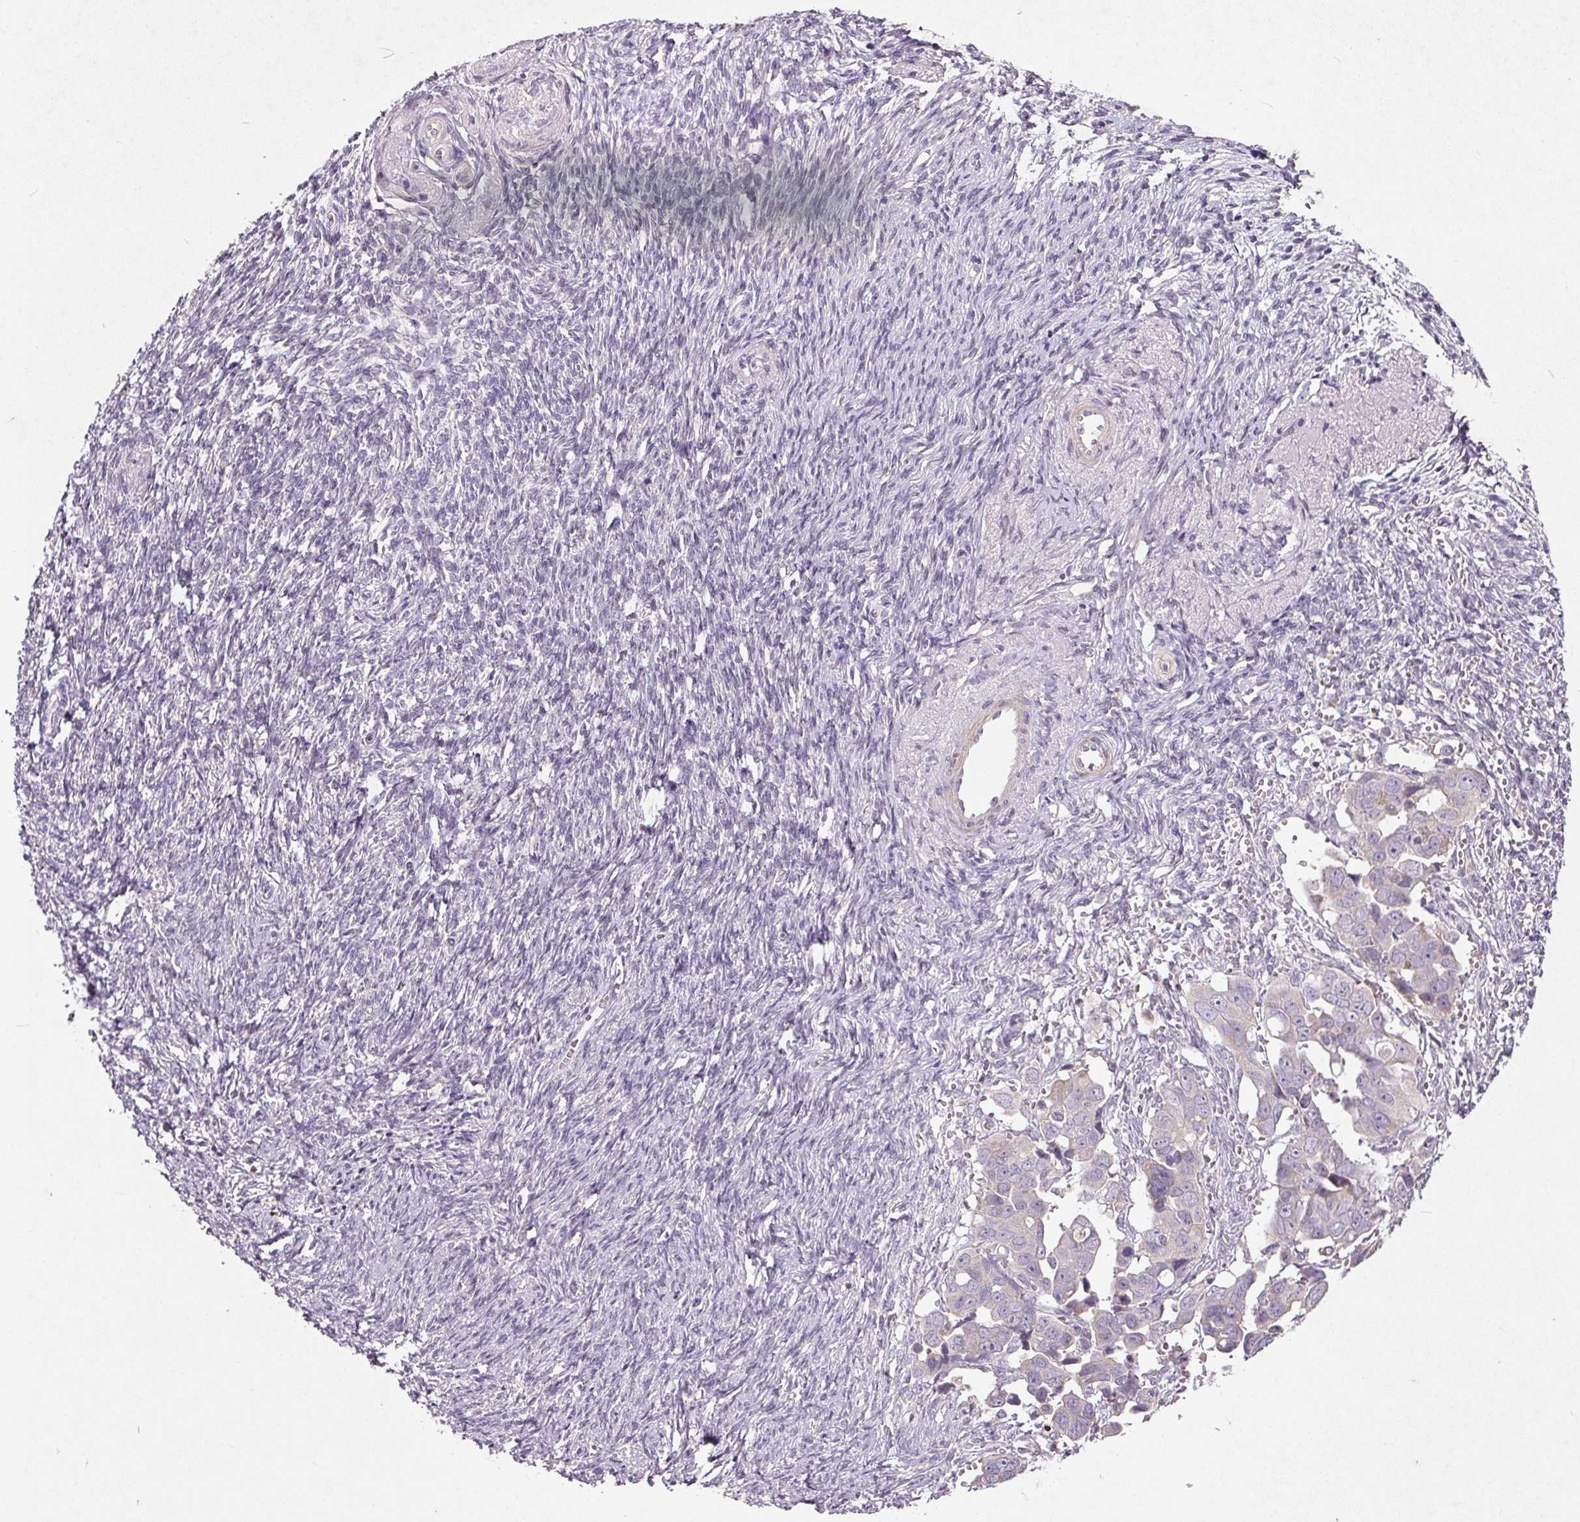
{"staining": {"intensity": "weak", "quantity": "<25%", "location": "cytoplasmic/membranous"}, "tissue": "ovarian cancer", "cell_type": "Tumor cells", "image_type": "cancer", "snomed": [{"axis": "morphology", "description": "Cystadenocarcinoma, serous, NOS"}, {"axis": "topography", "description": "Ovary"}], "caption": "This is a micrograph of immunohistochemistry (IHC) staining of ovarian cancer, which shows no expression in tumor cells.", "gene": "KCNK15", "patient": {"sex": "female", "age": 59}}